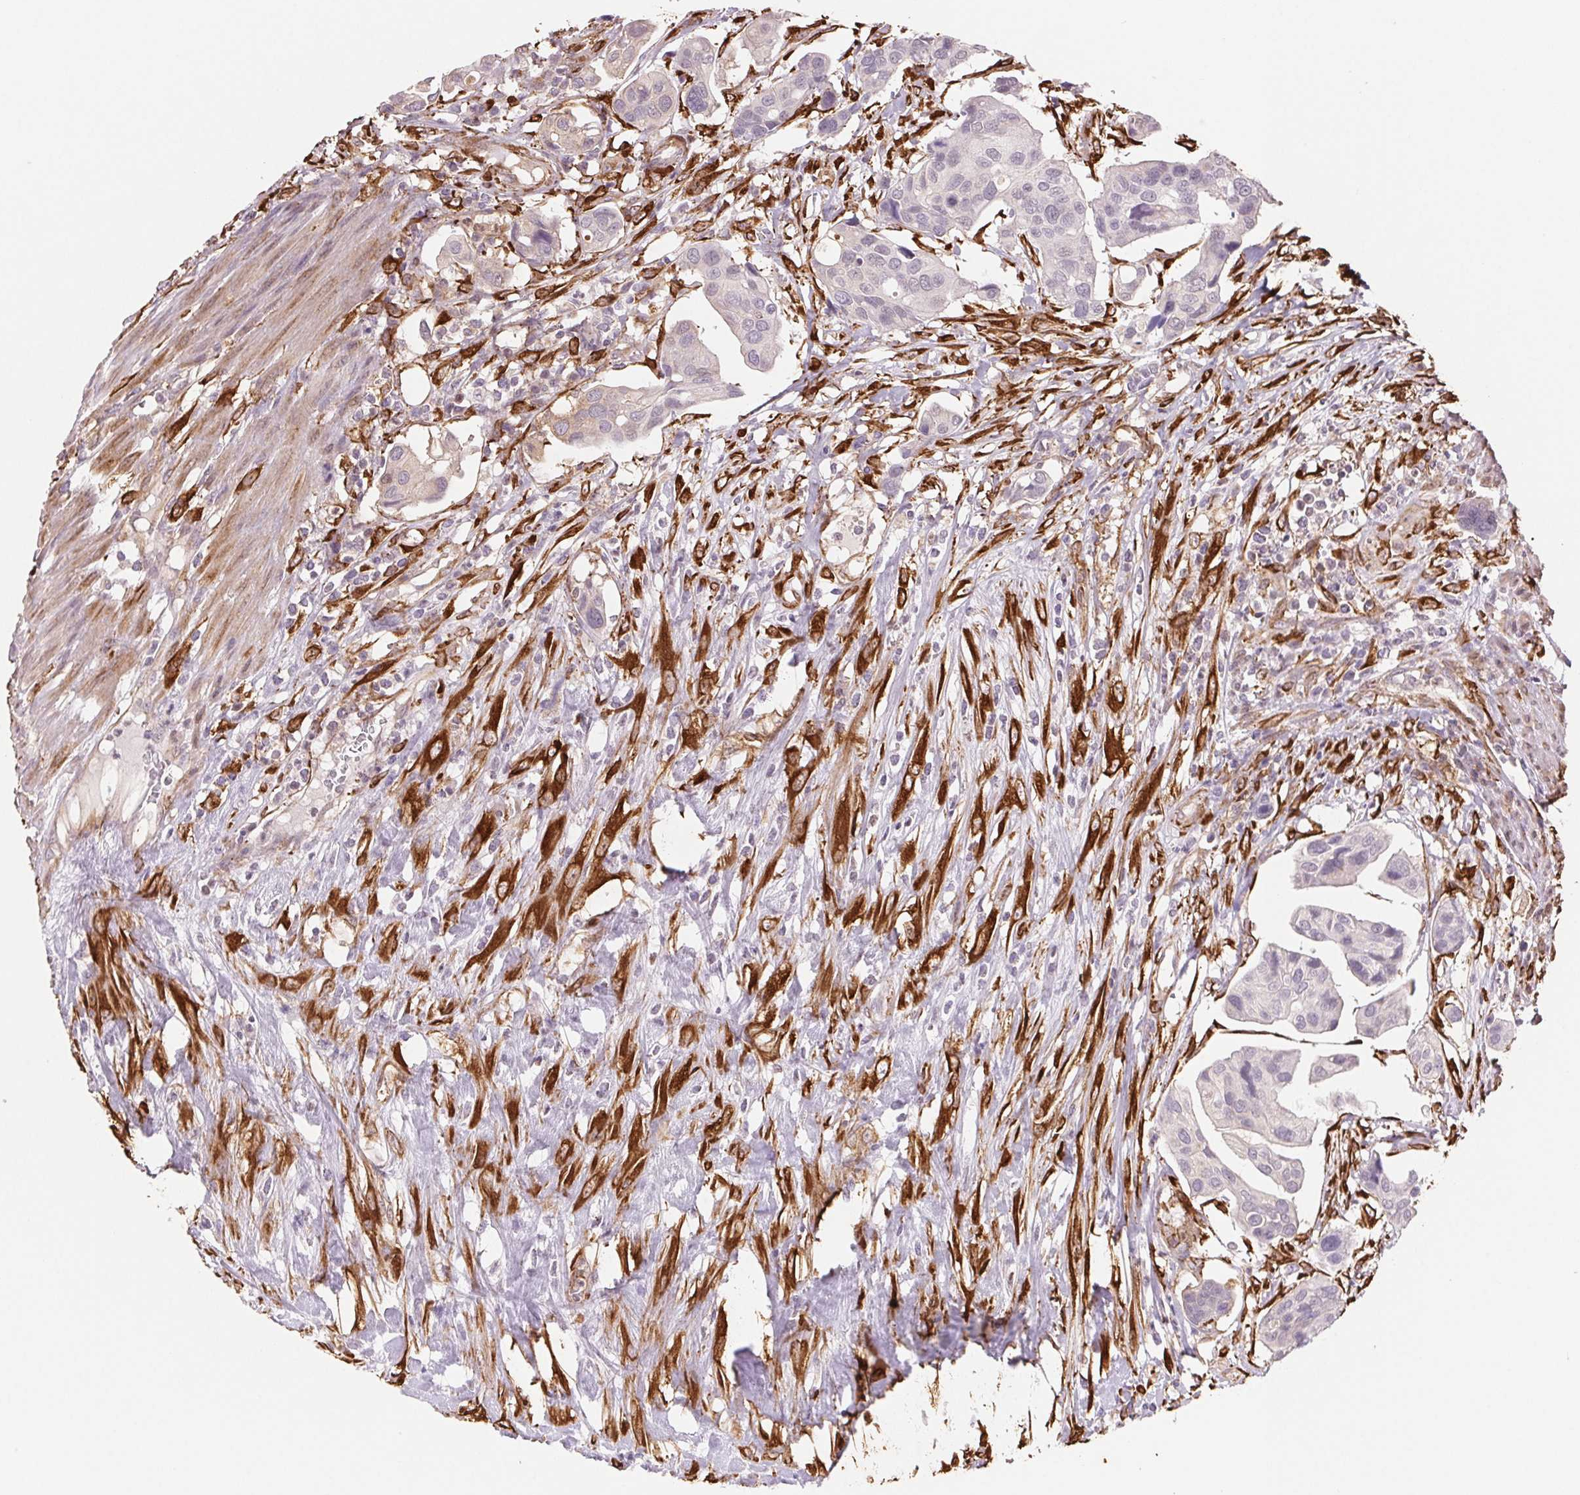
{"staining": {"intensity": "negative", "quantity": "none", "location": "none"}, "tissue": "renal cancer", "cell_type": "Tumor cells", "image_type": "cancer", "snomed": [{"axis": "morphology", "description": "Adenocarcinoma, NOS"}, {"axis": "topography", "description": "Urinary bladder"}], "caption": "Tumor cells show no significant protein staining in renal adenocarcinoma.", "gene": "FKBP10", "patient": {"sex": "male", "age": 61}}